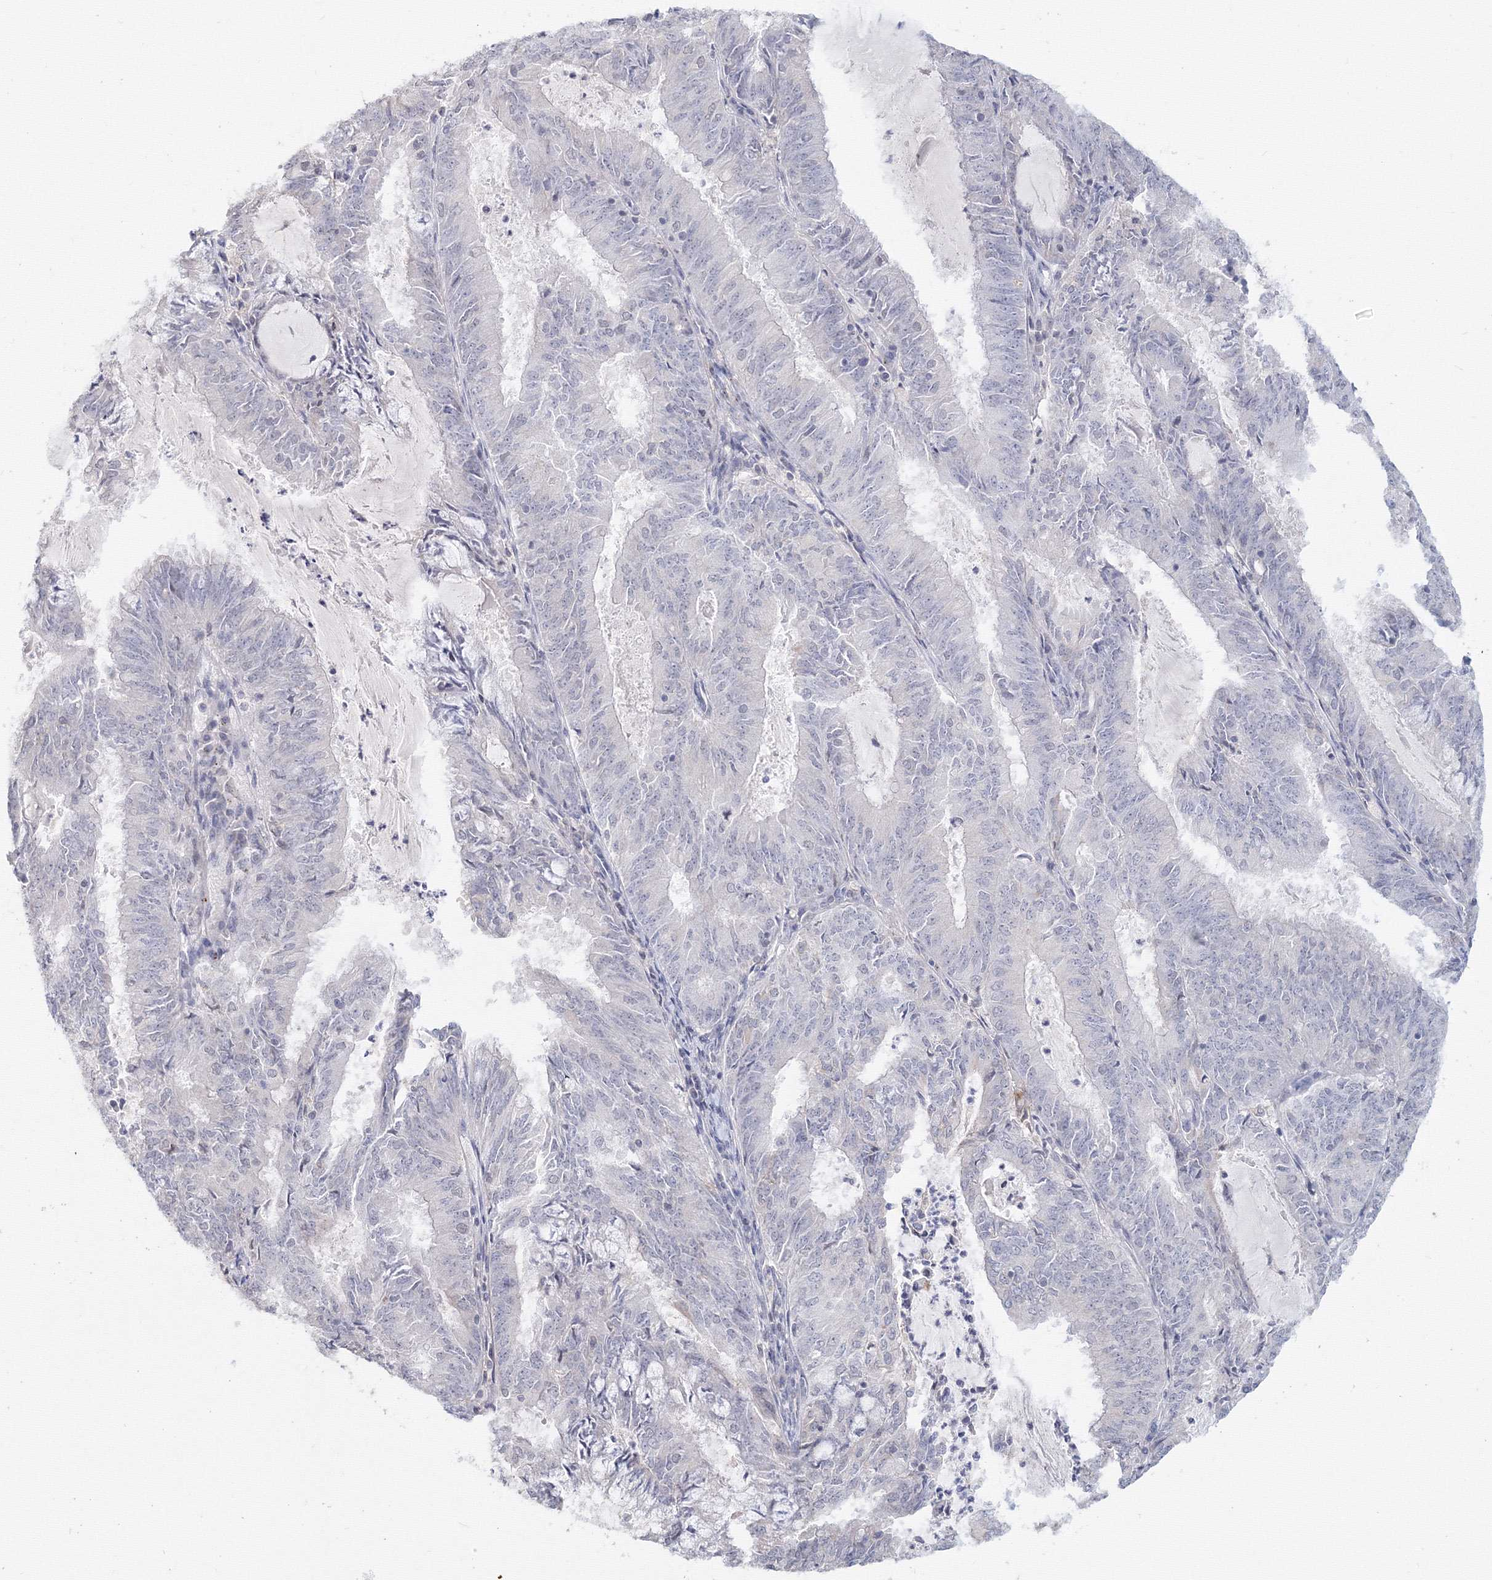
{"staining": {"intensity": "negative", "quantity": "none", "location": "none"}, "tissue": "endometrial cancer", "cell_type": "Tumor cells", "image_type": "cancer", "snomed": [{"axis": "morphology", "description": "Adenocarcinoma, NOS"}, {"axis": "topography", "description": "Endometrium"}], "caption": "Protein analysis of endometrial cancer exhibits no significant expression in tumor cells. The staining was performed using DAB to visualize the protein expression in brown, while the nuclei were stained in blue with hematoxylin (Magnification: 20x).", "gene": "SLC7A7", "patient": {"sex": "female", "age": 57}}